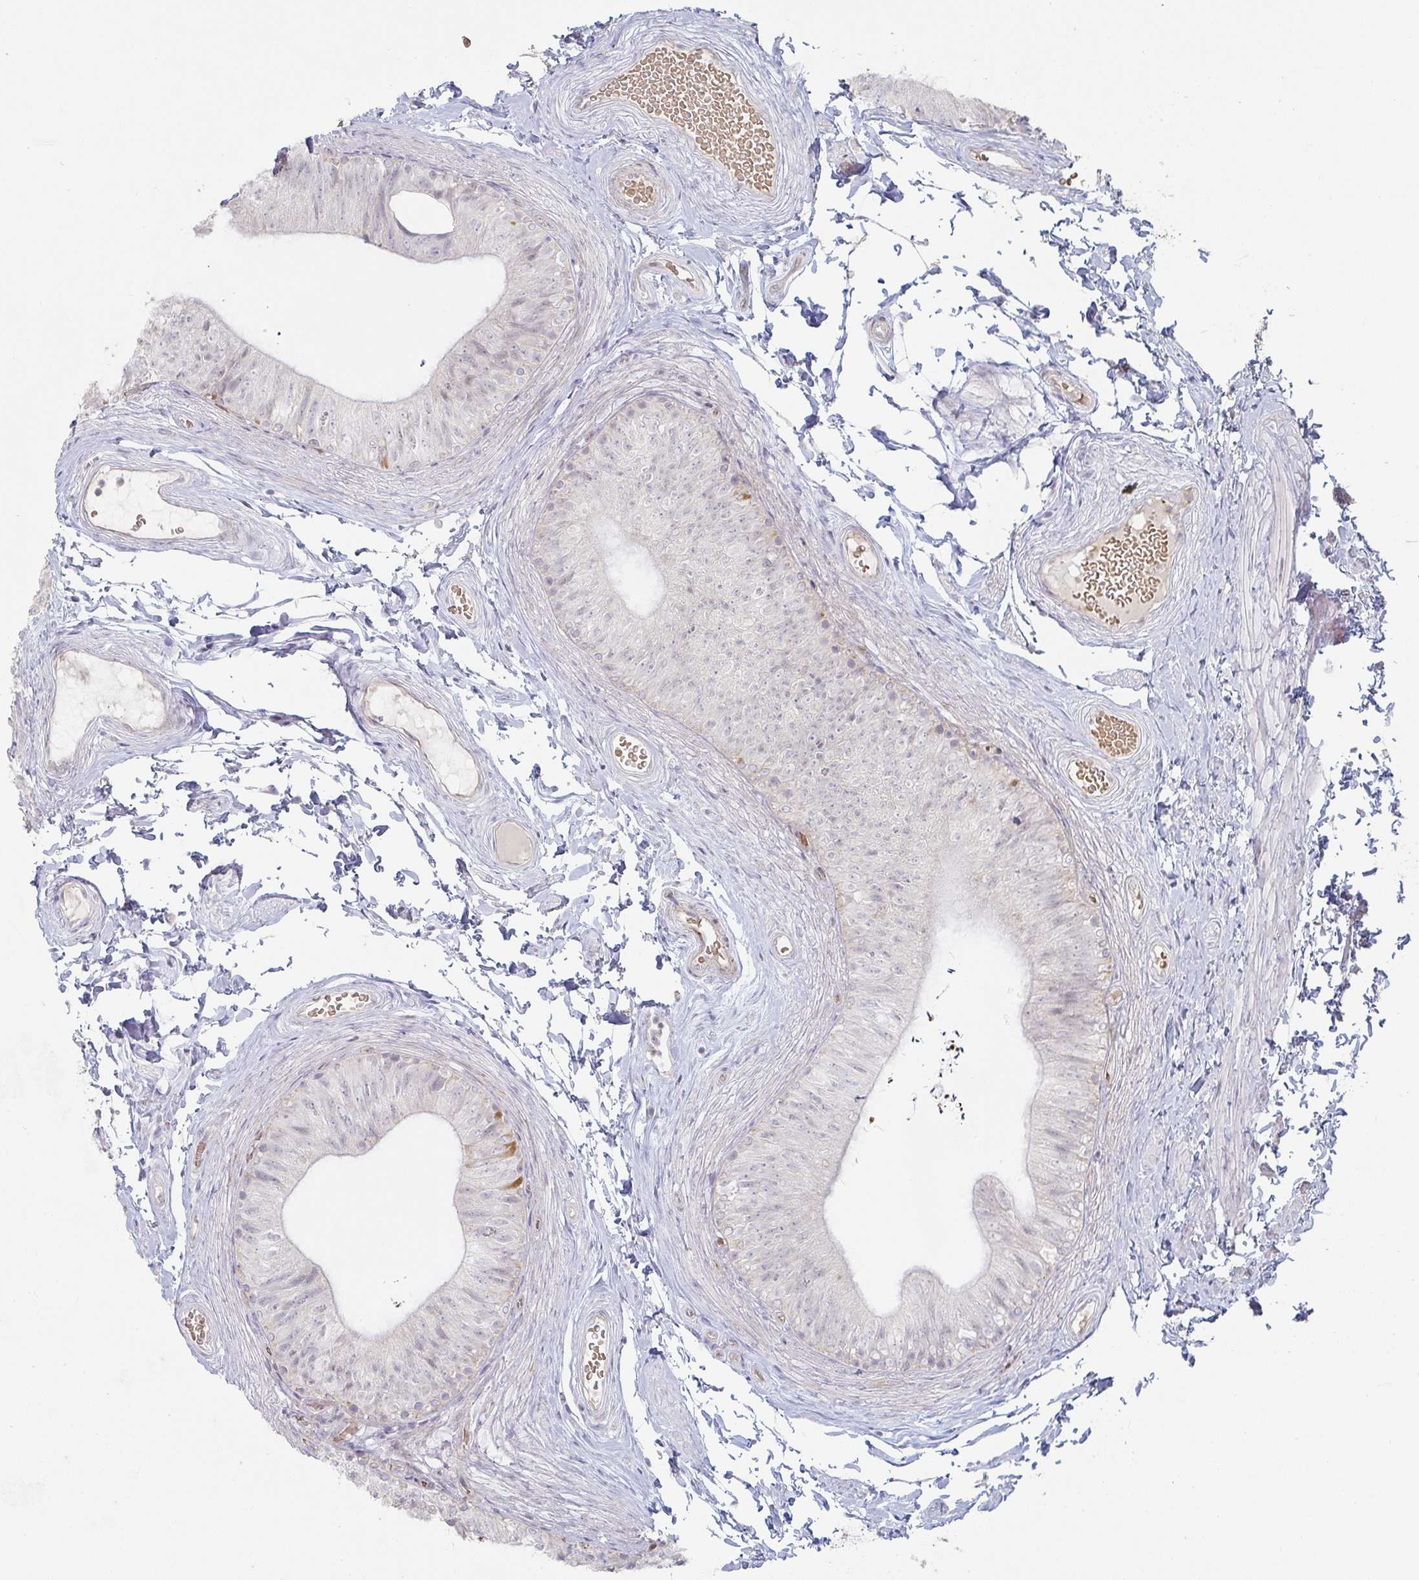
{"staining": {"intensity": "moderate", "quantity": "<25%", "location": "cytoplasmic/membranous"}, "tissue": "epididymis", "cell_type": "Glandular cells", "image_type": "normal", "snomed": [{"axis": "morphology", "description": "Normal tissue, NOS"}, {"axis": "topography", "description": "Epididymis, spermatic cord, NOS"}, {"axis": "topography", "description": "Epididymis"}, {"axis": "topography", "description": "Peripheral nerve tissue"}], "caption": "Protein expression by IHC reveals moderate cytoplasmic/membranous expression in approximately <25% of glandular cells in normal epididymis.", "gene": "ZNF526", "patient": {"sex": "male", "age": 29}}